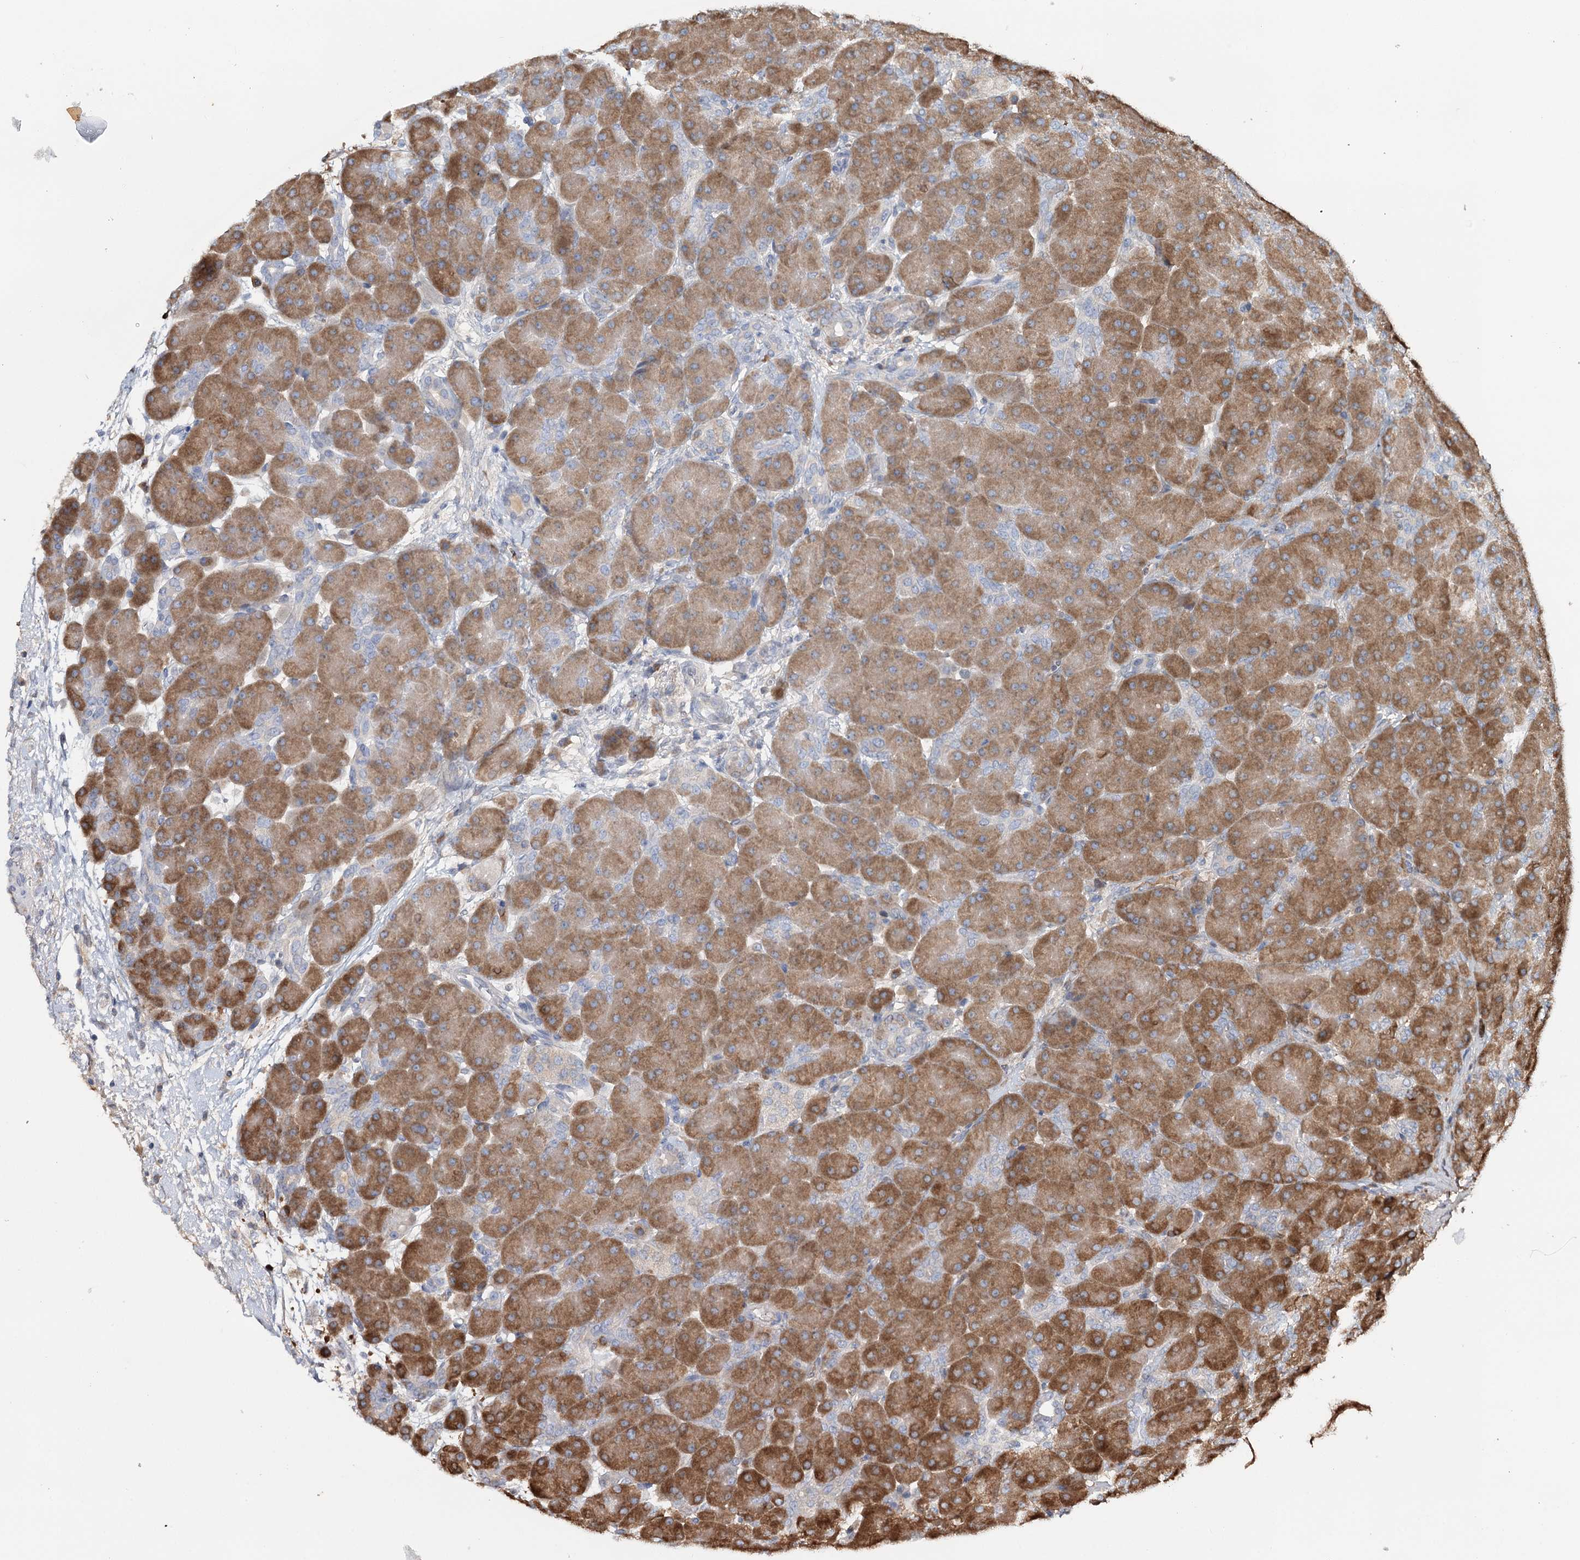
{"staining": {"intensity": "strong", "quantity": ">75%", "location": "cytoplasmic/membranous"}, "tissue": "pancreas", "cell_type": "Exocrine glandular cells", "image_type": "normal", "snomed": [{"axis": "morphology", "description": "Normal tissue, NOS"}, {"axis": "topography", "description": "Pancreas"}], "caption": "Protein staining of benign pancreas displays strong cytoplasmic/membranous expression in approximately >75% of exocrine glandular cells.", "gene": "SYVN1", "patient": {"sex": "male", "age": 66}}